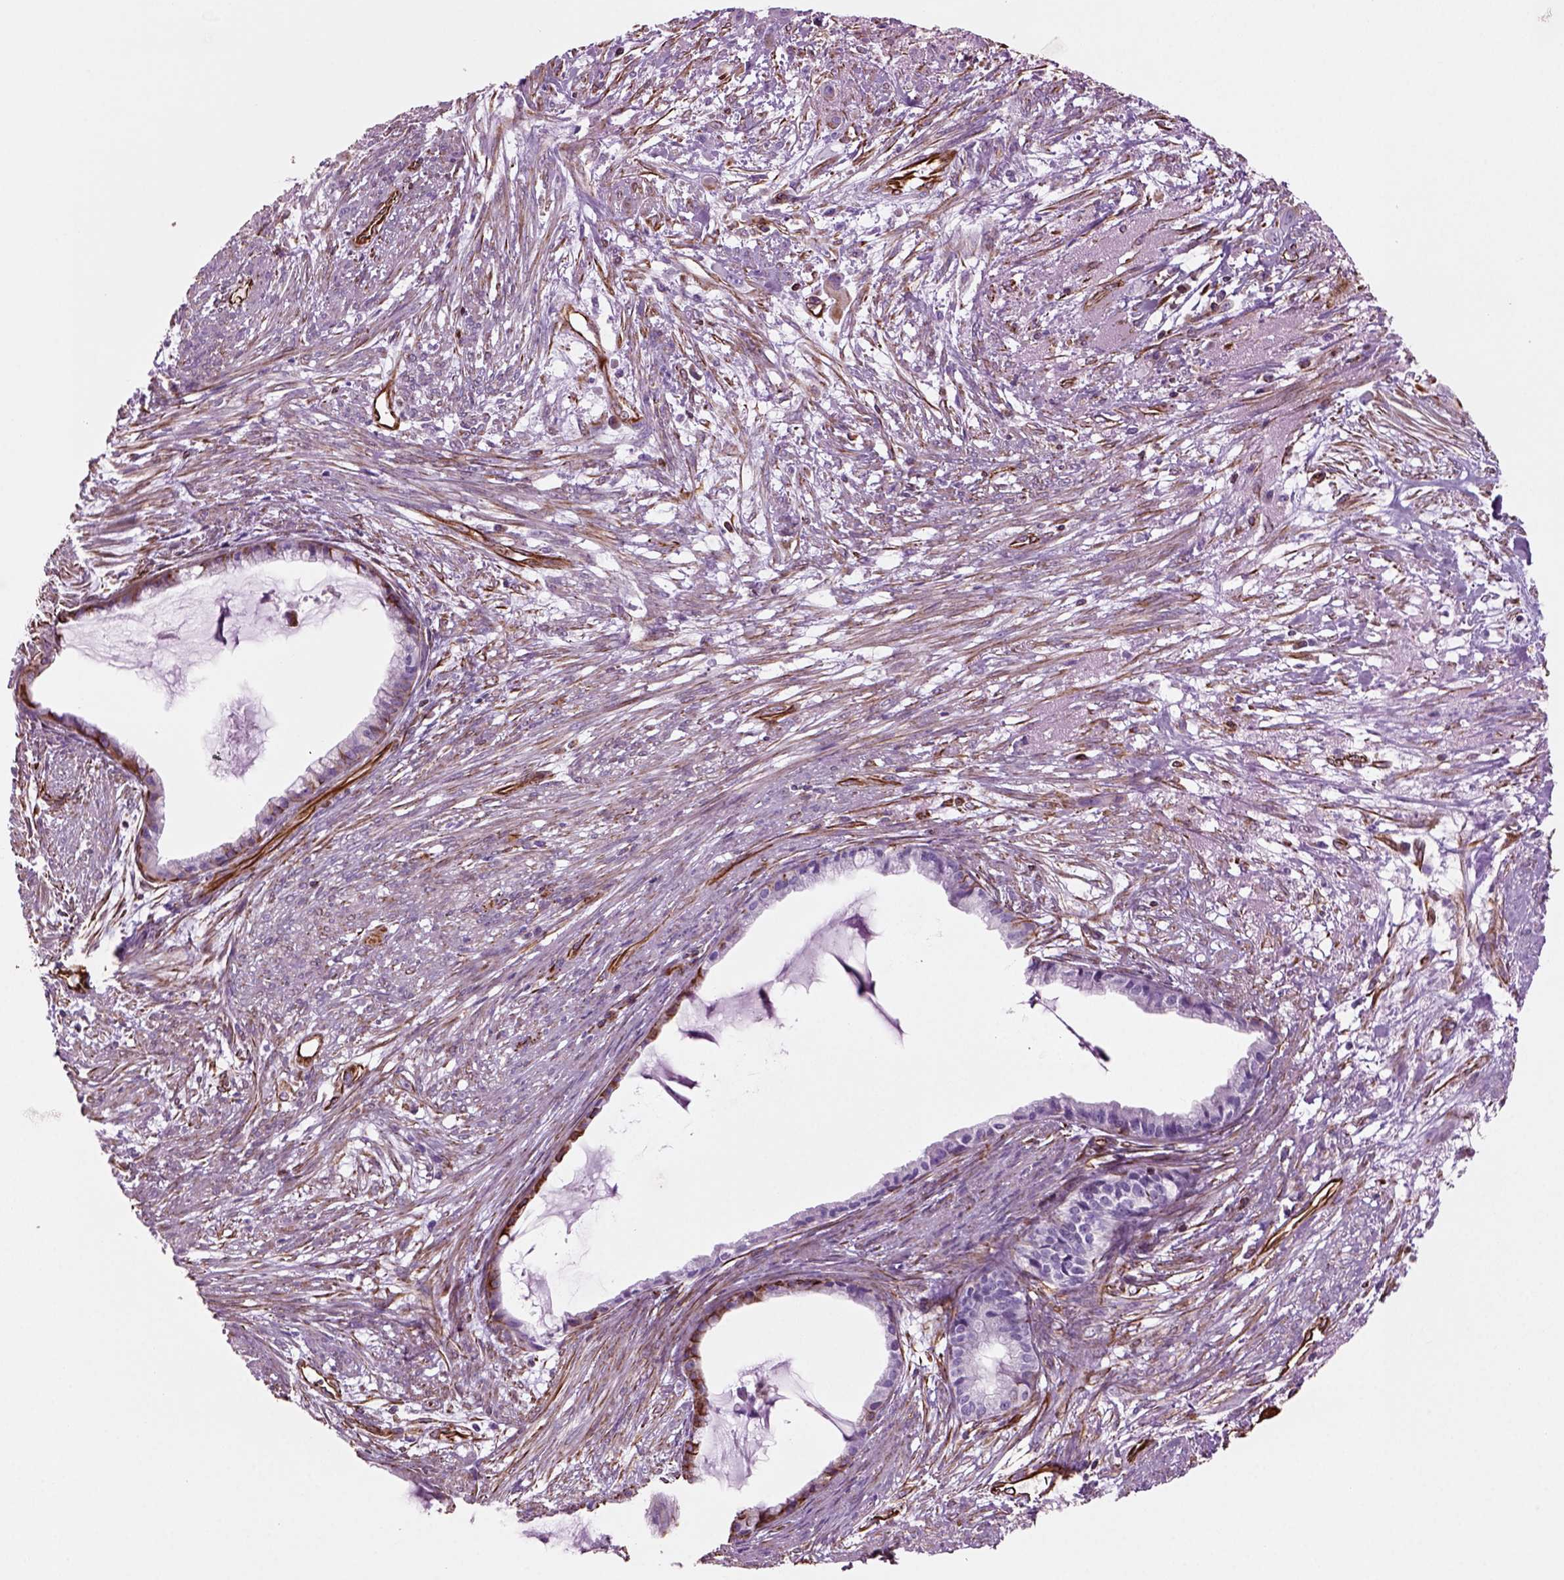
{"staining": {"intensity": "strong", "quantity": "<25%", "location": "cytoplasmic/membranous"}, "tissue": "endometrial cancer", "cell_type": "Tumor cells", "image_type": "cancer", "snomed": [{"axis": "morphology", "description": "Adenocarcinoma, NOS"}, {"axis": "topography", "description": "Endometrium"}], "caption": "A micrograph showing strong cytoplasmic/membranous staining in about <25% of tumor cells in endometrial cancer, as visualized by brown immunohistochemical staining.", "gene": "ACER3", "patient": {"sex": "female", "age": 86}}